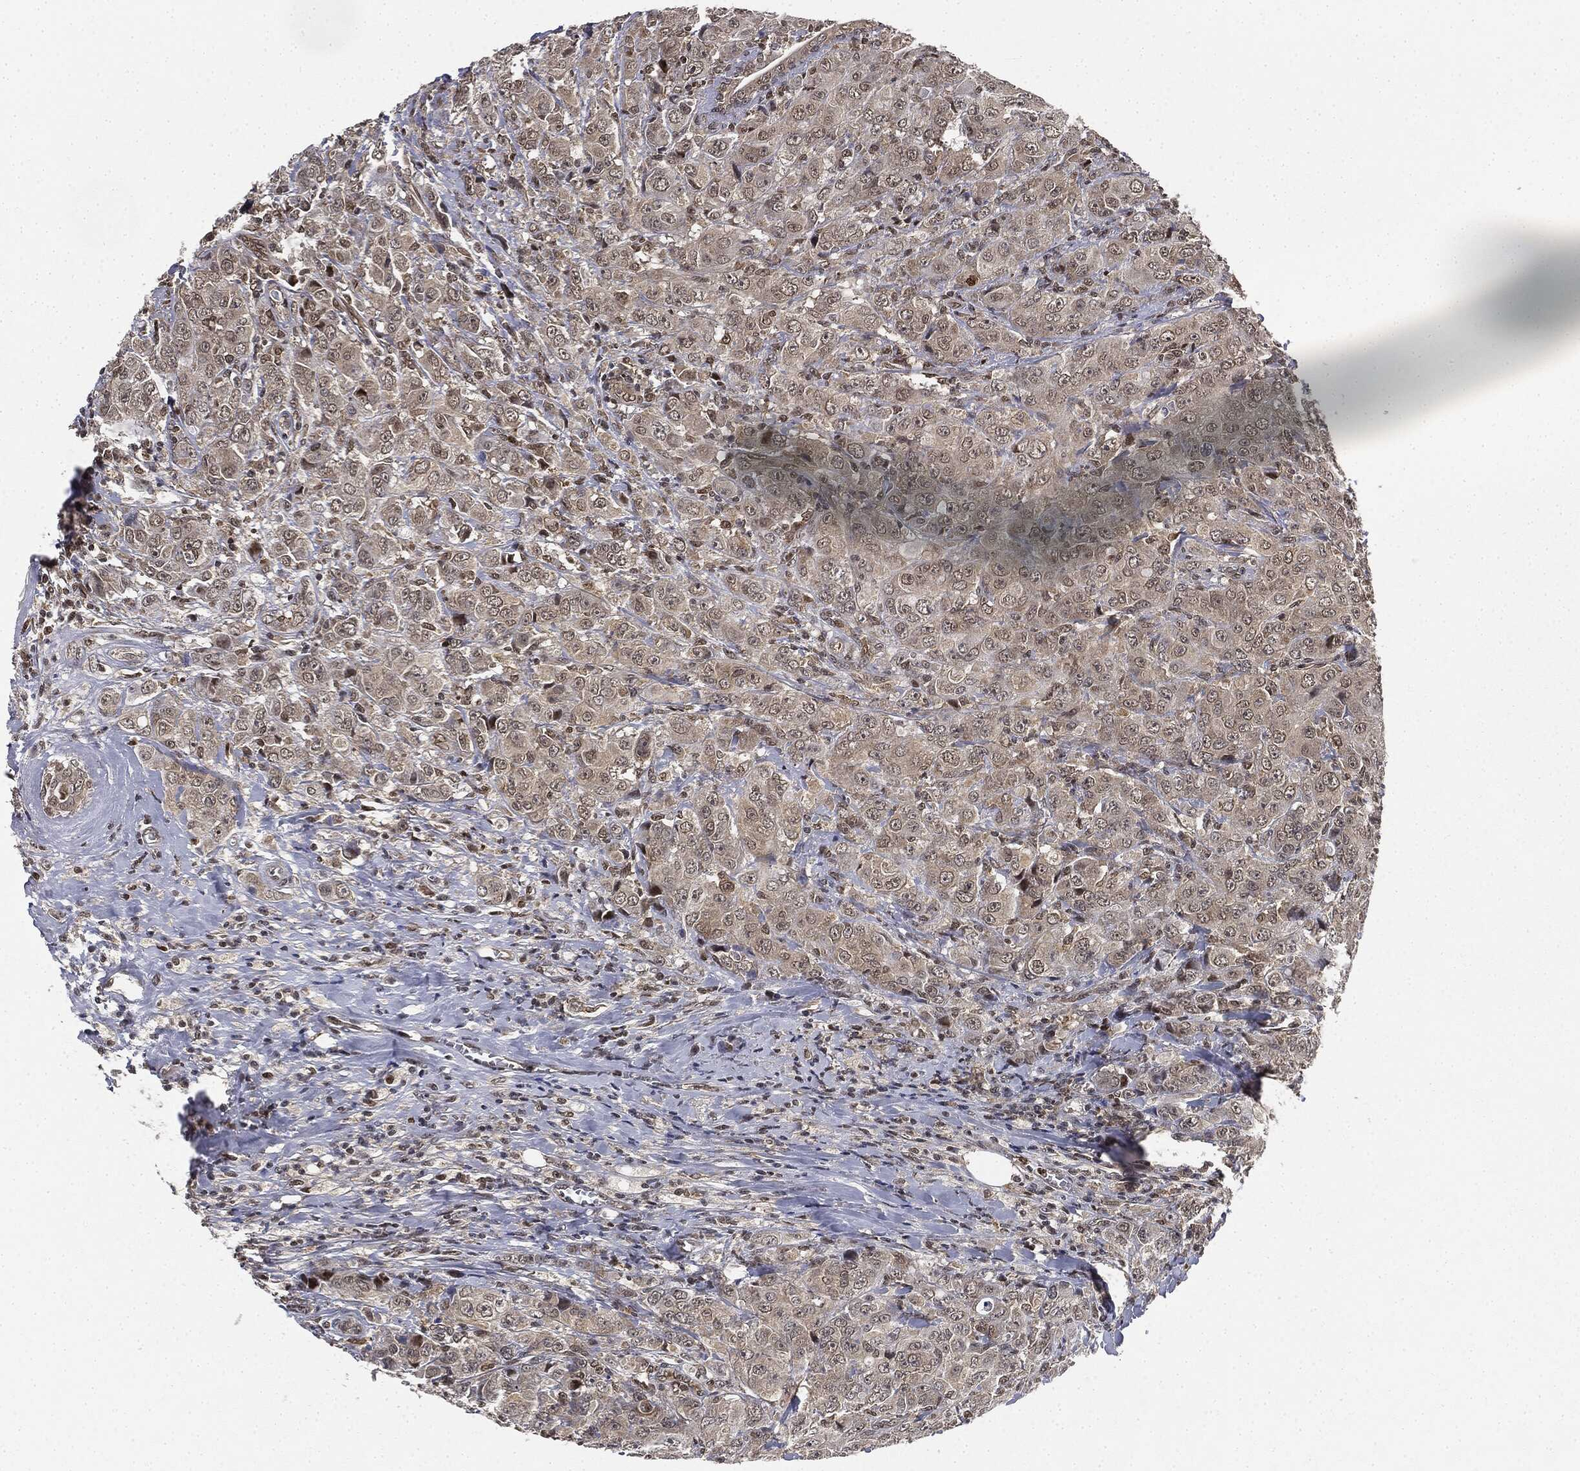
{"staining": {"intensity": "weak", "quantity": "25%-75%", "location": "cytoplasmic/membranous"}, "tissue": "breast cancer", "cell_type": "Tumor cells", "image_type": "cancer", "snomed": [{"axis": "morphology", "description": "Duct carcinoma"}, {"axis": "topography", "description": "Breast"}], "caption": "Immunohistochemical staining of breast cancer exhibits weak cytoplasmic/membranous protein staining in approximately 25%-75% of tumor cells.", "gene": "TBC1D22A", "patient": {"sex": "female", "age": 43}}